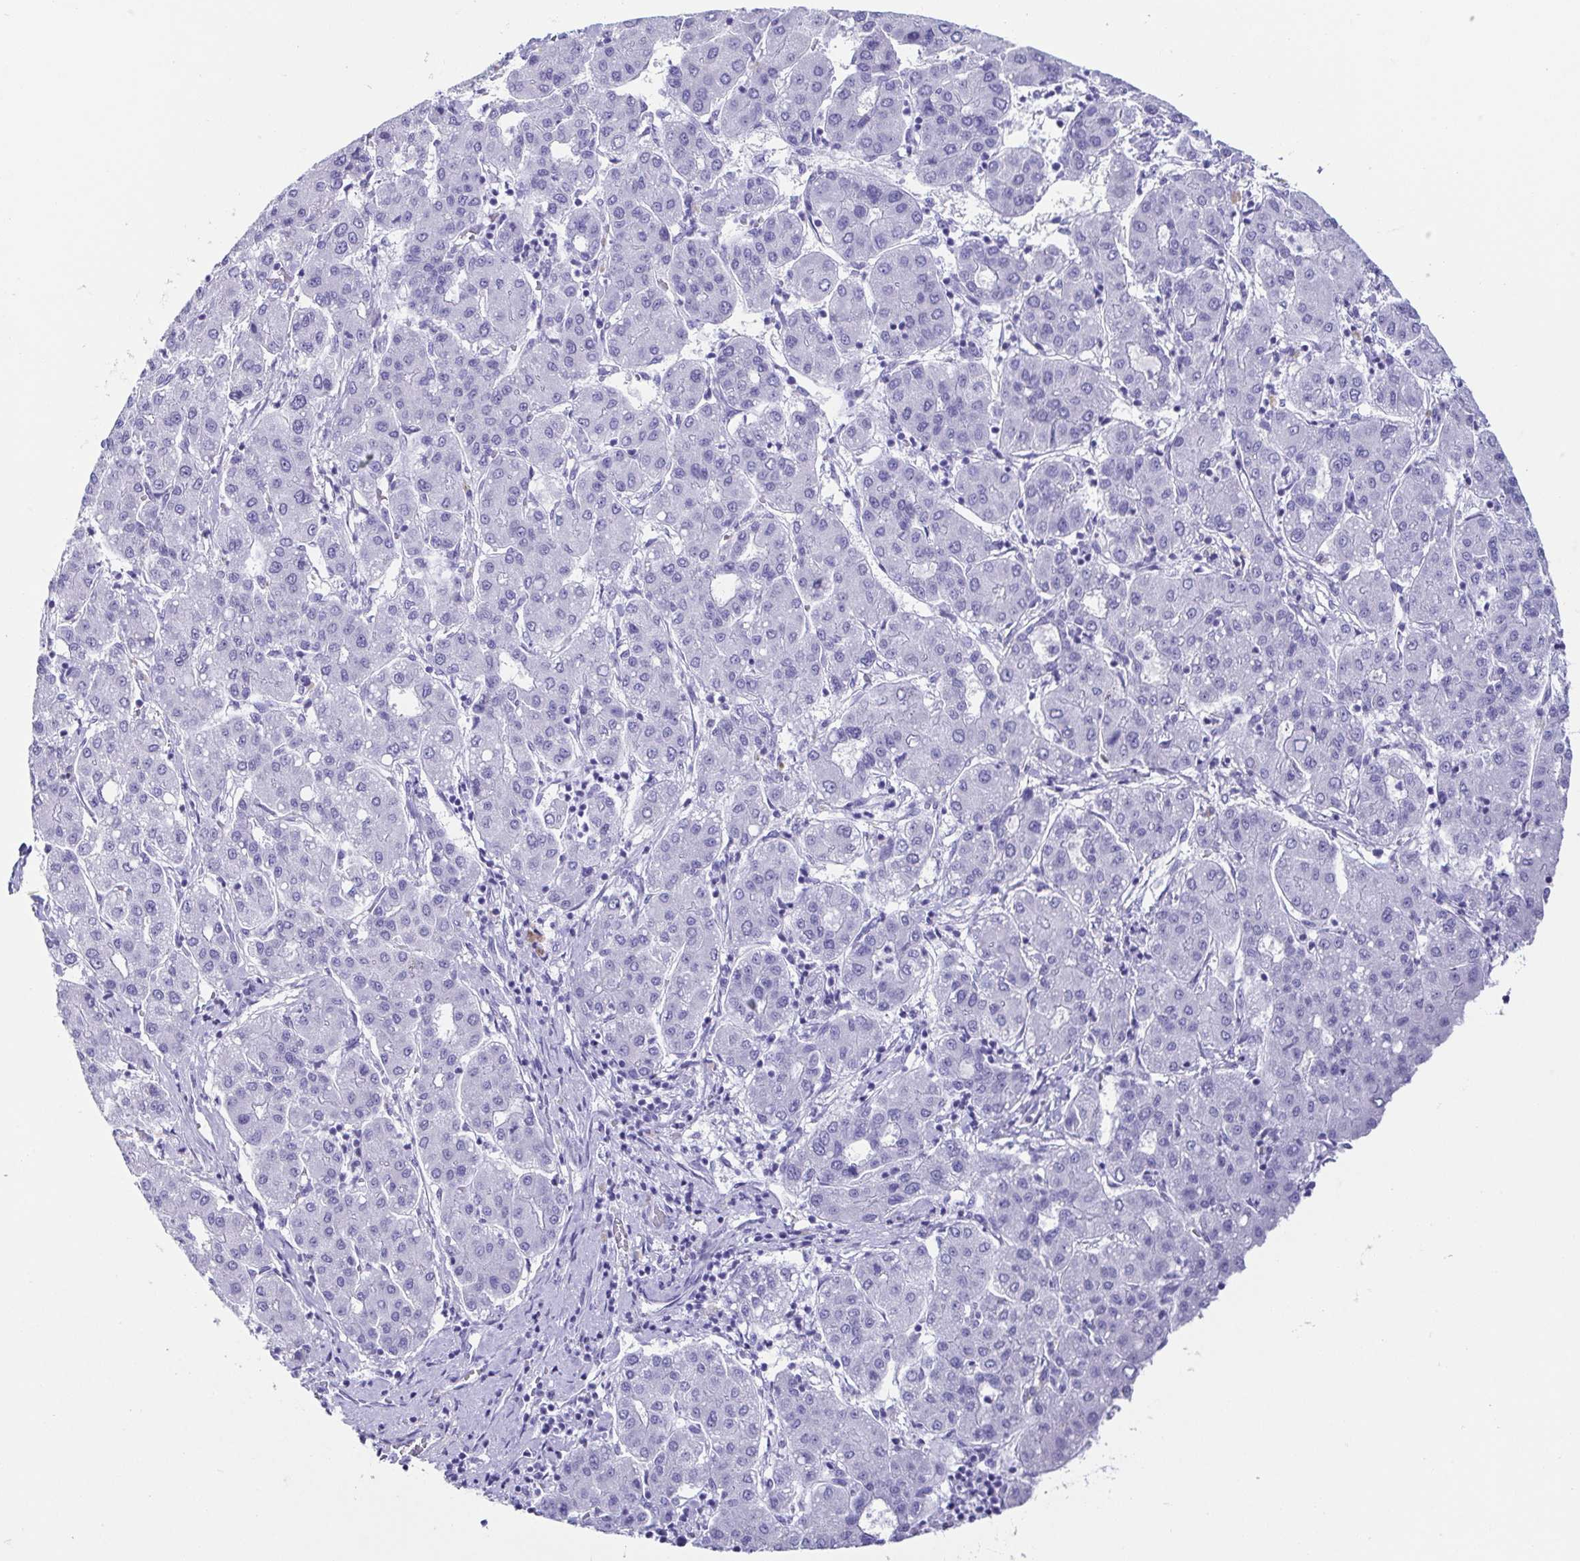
{"staining": {"intensity": "negative", "quantity": "none", "location": "none"}, "tissue": "liver cancer", "cell_type": "Tumor cells", "image_type": "cancer", "snomed": [{"axis": "morphology", "description": "Carcinoma, Hepatocellular, NOS"}, {"axis": "topography", "description": "Liver"}], "caption": "The micrograph exhibits no staining of tumor cells in liver cancer. (Stains: DAB (3,3'-diaminobenzidine) immunohistochemistry with hematoxylin counter stain, Microscopy: brightfield microscopy at high magnification).", "gene": "CD164L2", "patient": {"sex": "male", "age": 65}}